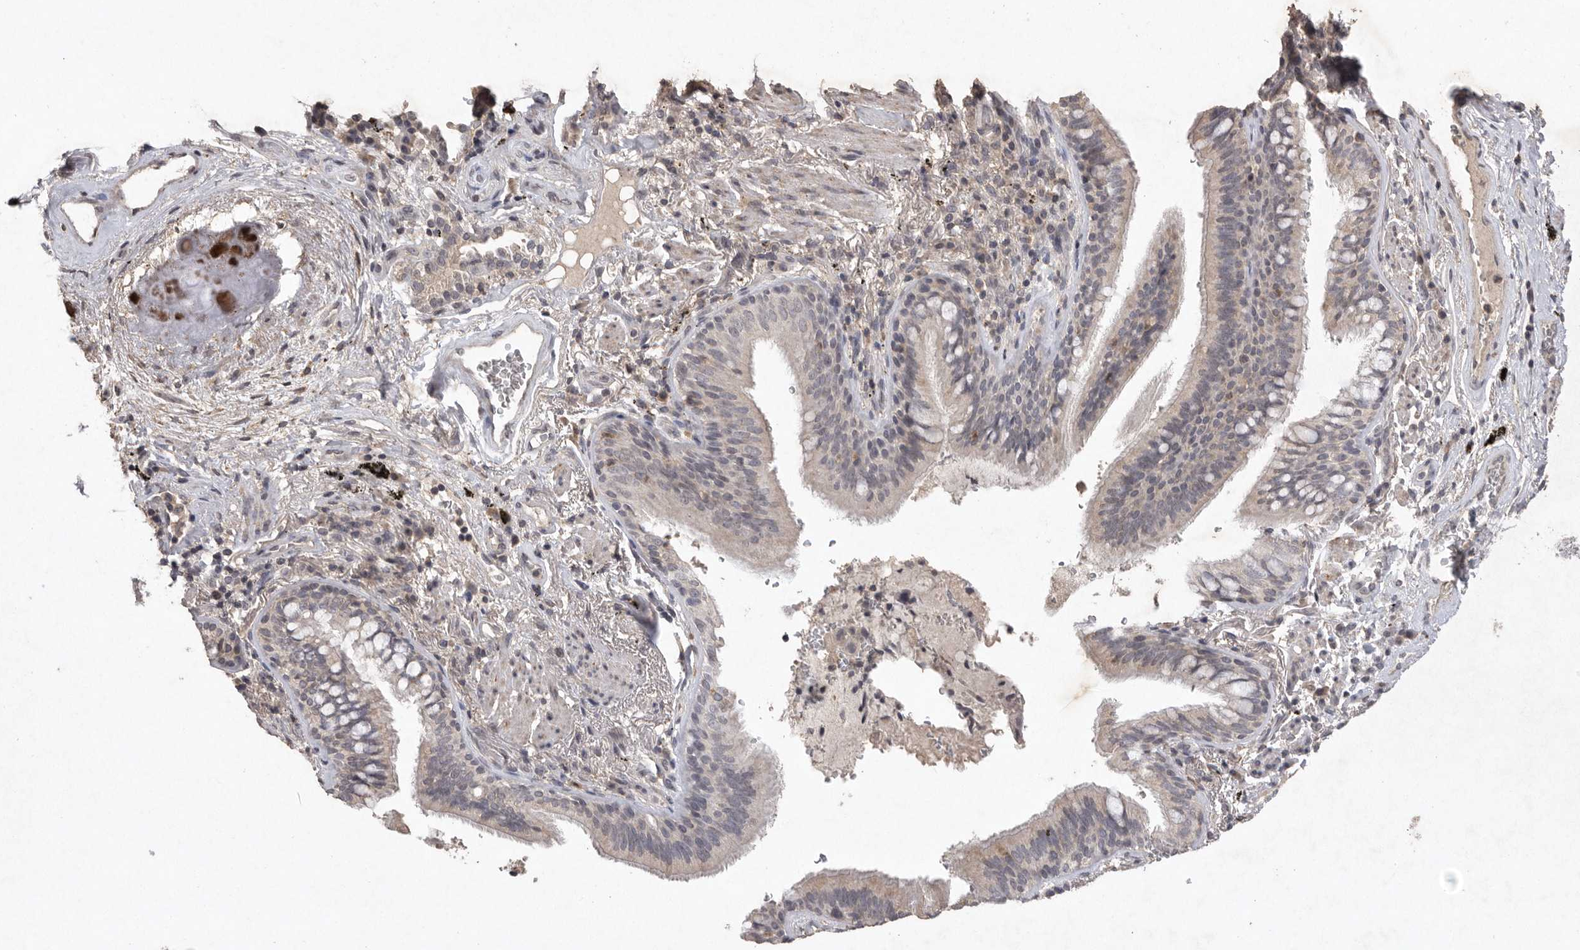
{"staining": {"intensity": "weak", "quantity": "<25%", "location": "cytoplasmic/membranous"}, "tissue": "bronchus", "cell_type": "Respiratory epithelial cells", "image_type": "normal", "snomed": [{"axis": "morphology", "description": "Normal tissue, NOS"}, {"axis": "morphology", "description": "Inflammation, NOS"}, {"axis": "topography", "description": "Bronchus"}], "caption": "IHC of normal human bronchus shows no expression in respiratory epithelial cells.", "gene": "APLNR", "patient": {"sex": "male", "age": 69}}